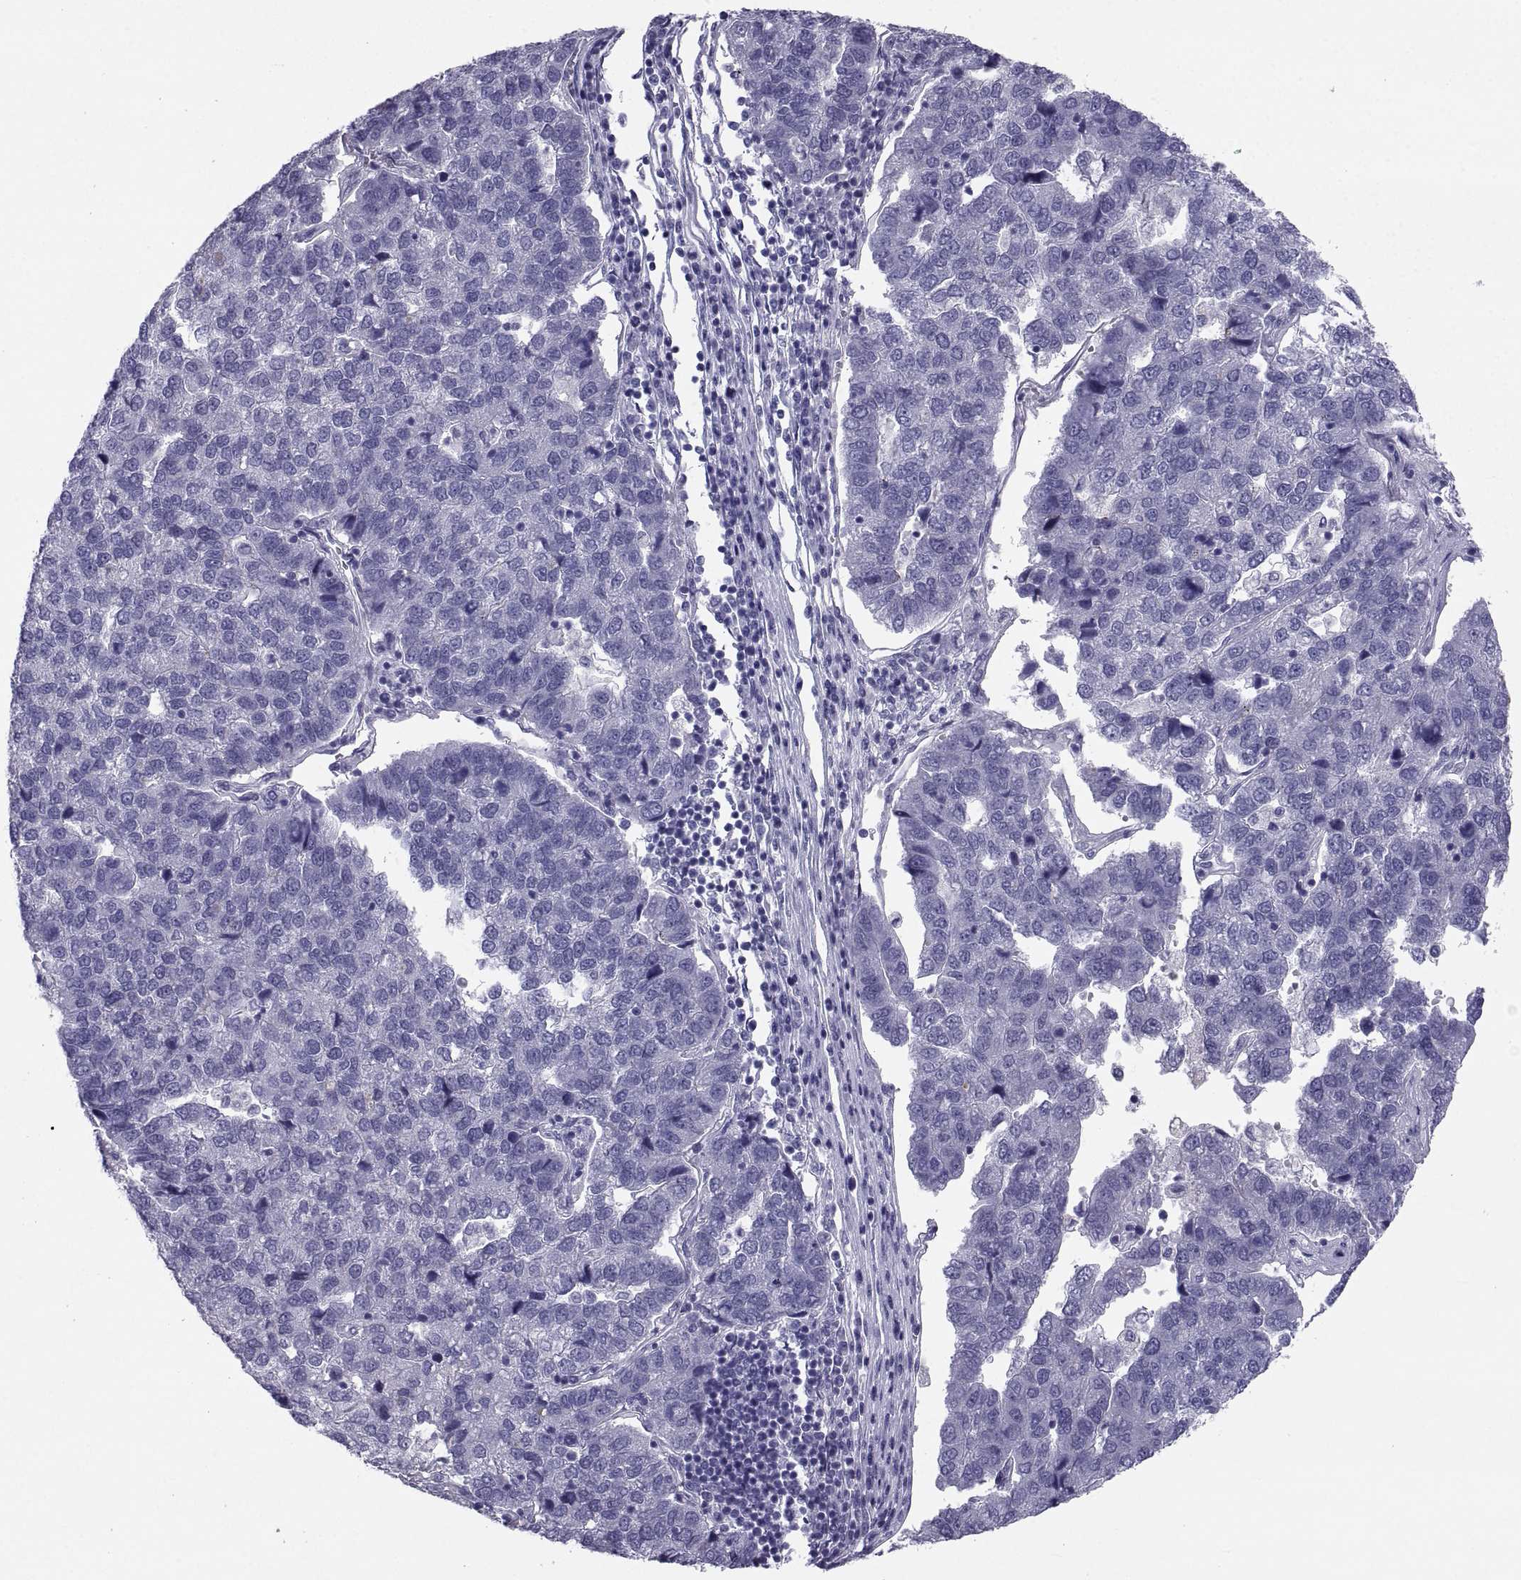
{"staining": {"intensity": "negative", "quantity": "none", "location": "none"}, "tissue": "pancreatic cancer", "cell_type": "Tumor cells", "image_type": "cancer", "snomed": [{"axis": "morphology", "description": "Adenocarcinoma, NOS"}, {"axis": "topography", "description": "Pancreas"}], "caption": "A histopathology image of pancreatic cancer (adenocarcinoma) stained for a protein displays no brown staining in tumor cells.", "gene": "PCSK1N", "patient": {"sex": "female", "age": 61}}